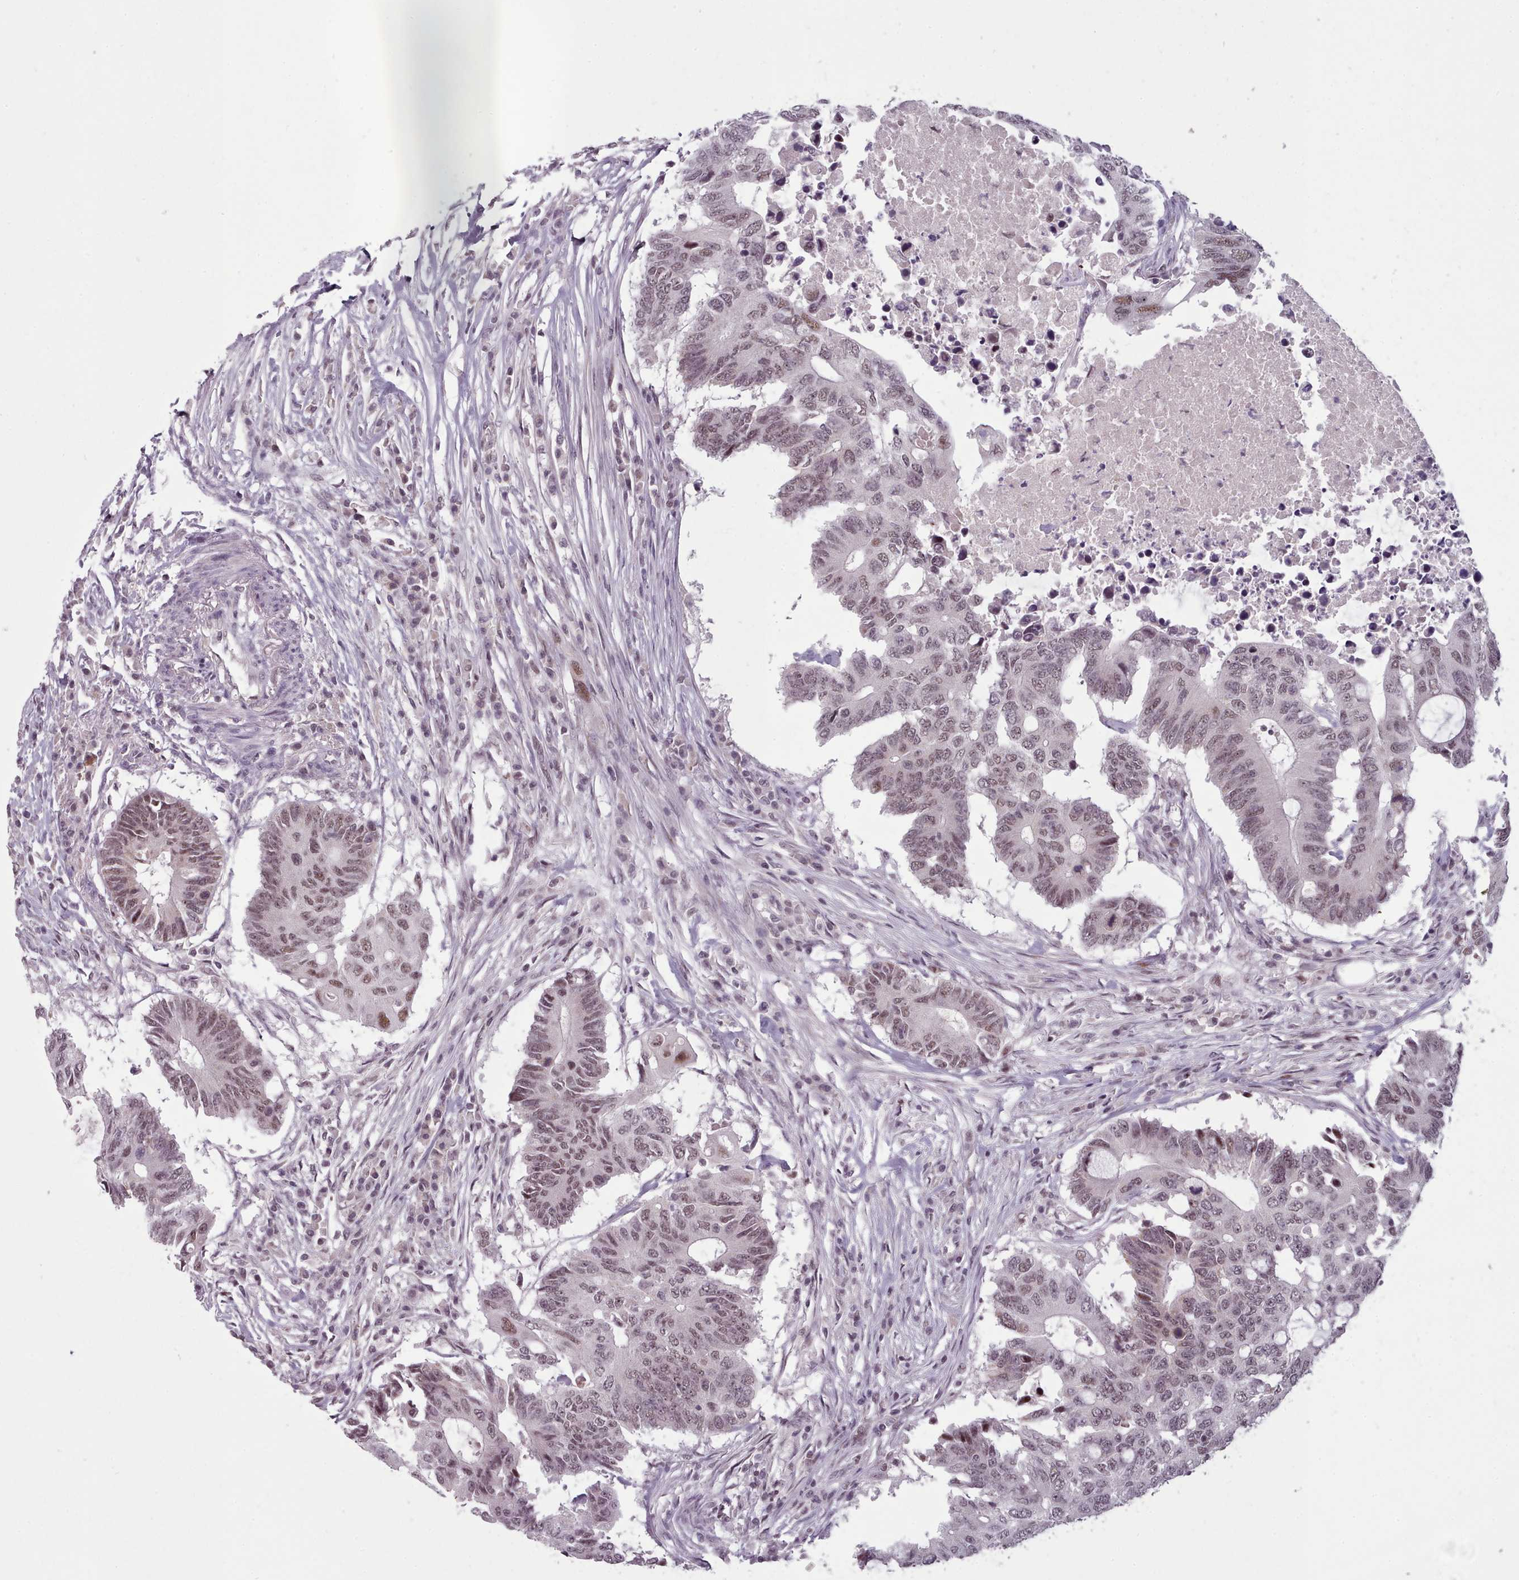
{"staining": {"intensity": "weak", "quantity": ">75%", "location": "nuclear"}, "tissue": "colorectal cancer", "cell_type": "Tumor cells", "image_type": "cancer", "snomed": [{"axis": "morphology", "description": "Adenocarcinoma, NOS"}, {"axis": "topography", "description": "Colon"}], "caption": "Protein expression analysis of human adenocarcinoma (colorectal) reveals weak nuclear staining in approximately >75% of tumor cells.", "gene": "SRSF9", "patient": {"sex": "male", "age": 71}}